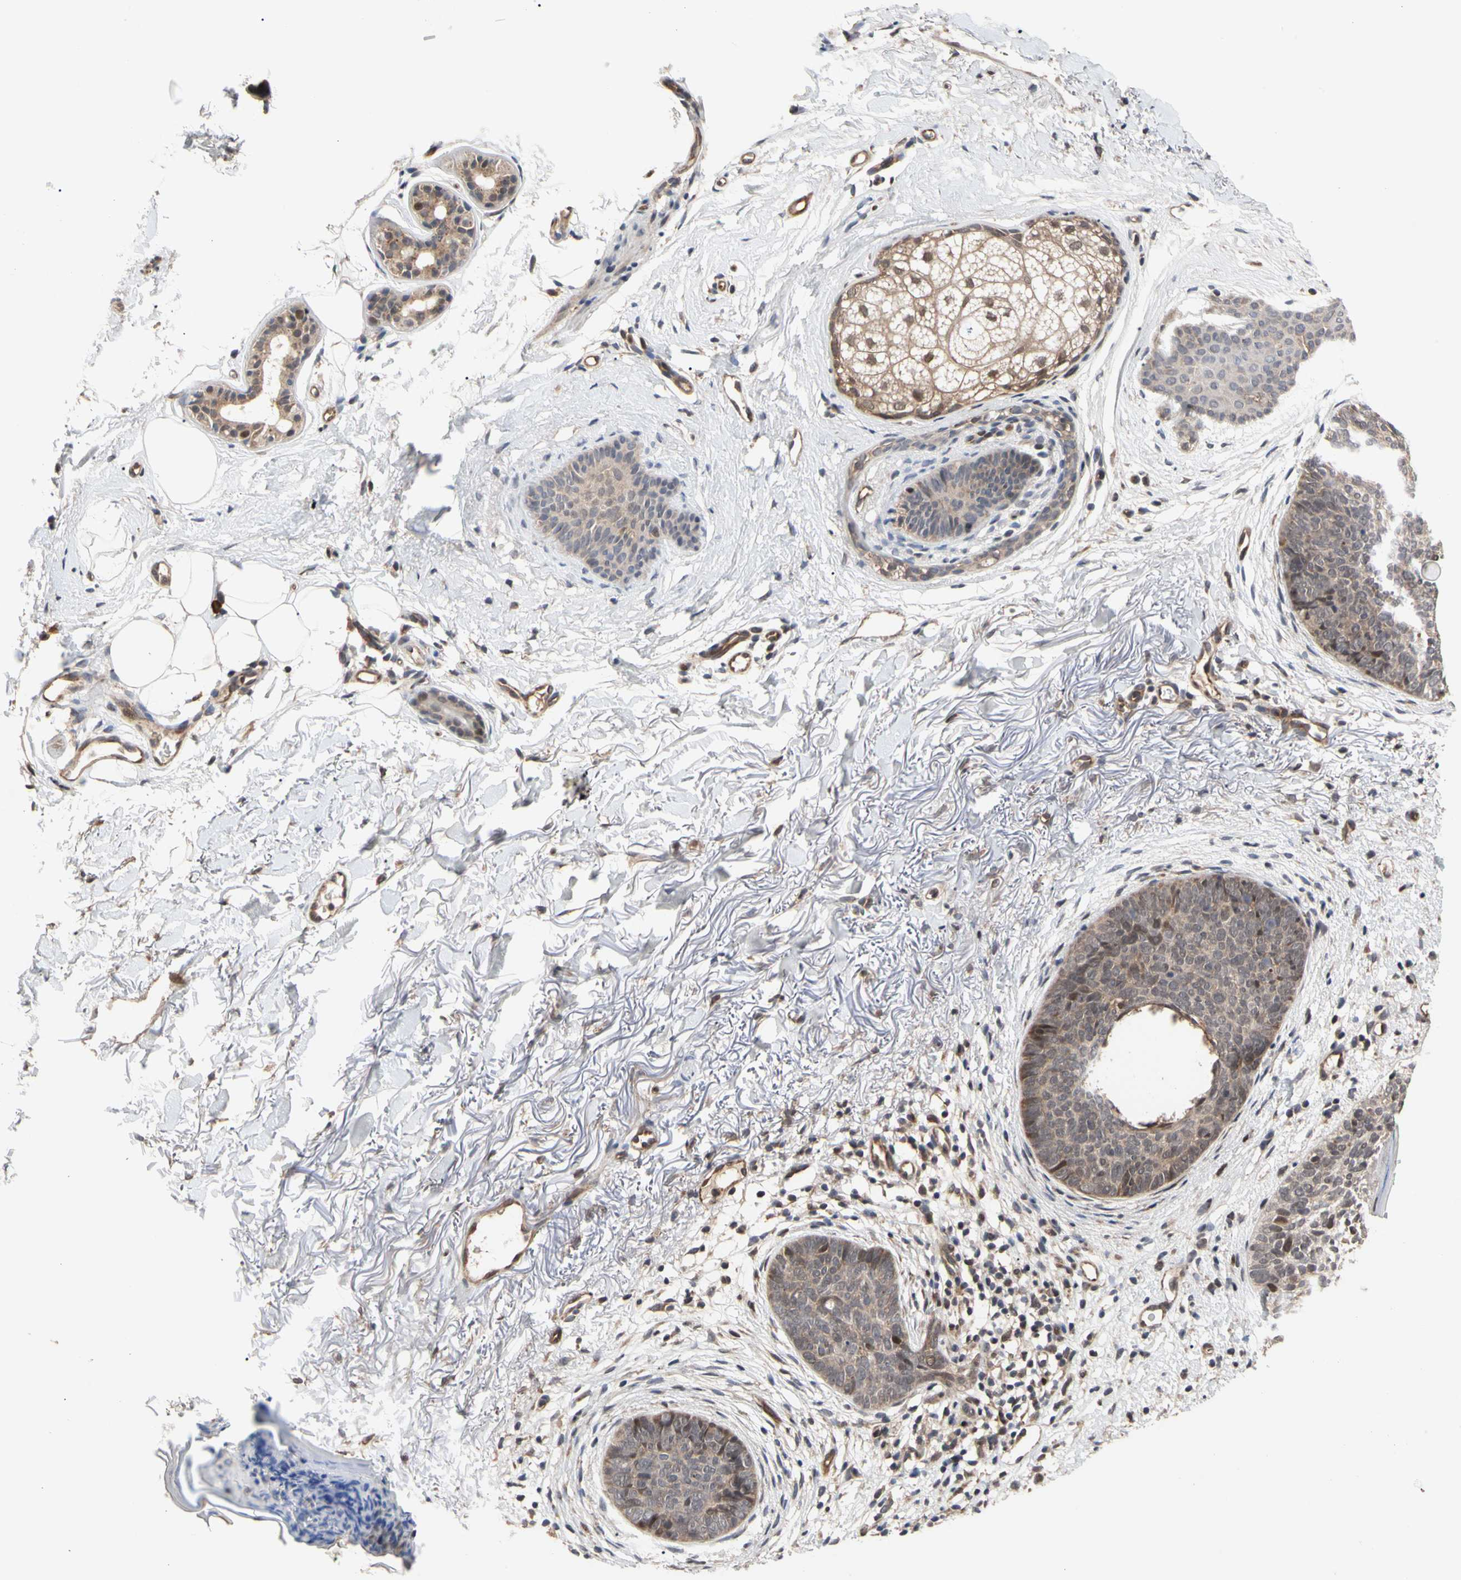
{"staining": {"intensity": "weak", "quantity": "<25%", "location": "cytoplasmic/membranous"}, "tissue": "skin cancer", "cell_type": "Tumor cells", "image_type": "cancer", "snomed": [{"axis": "morphology", "description": "Basal cell carcinoma"}, {"axis": "topography", "description": "Skin"}], "caption": "This is a image of immunohistochemistry (IHC) staining of basal cell carcinoma (skin), which shows no positivity in tumor cells.", "gene": "CYTIP", "patient": {"sex": "female", "age": 70}}